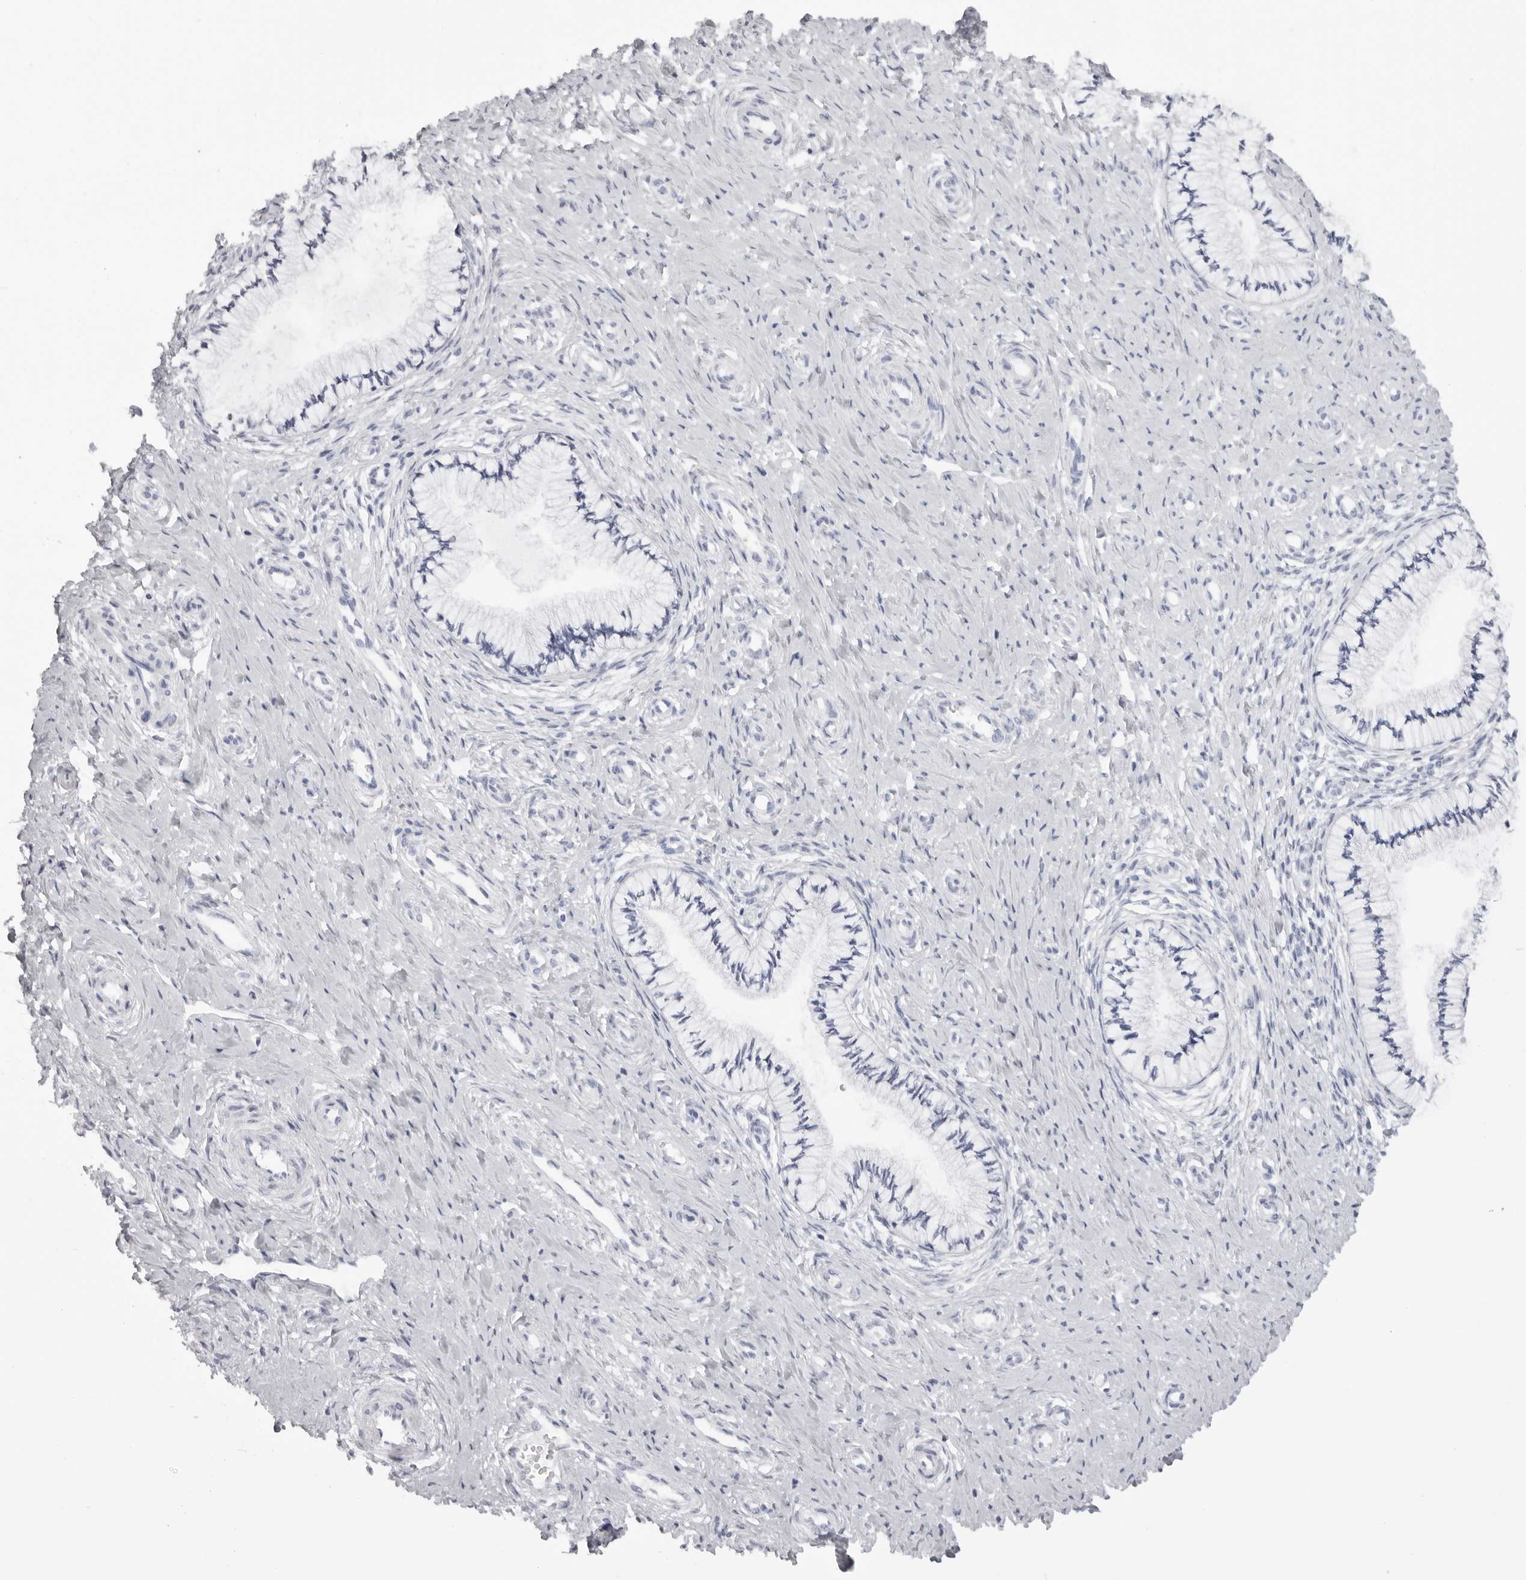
{"staining": {"intensity": "negative", "quantity": "none", "location": "none"}, "tissue": "cervix", "cell_type": "Glandular cells", "image_type": "normal", "snomed": [{"axis": "morphology", "description": "Normal tissue, NOS"}, {"axis": "topography", "description": "Cervix"}], "caption": "Protein analysis of benign cervix reveals no significant staining in glandular cells.", "gene": "RHO", "patient": {"sex": "female", "age": 36}}